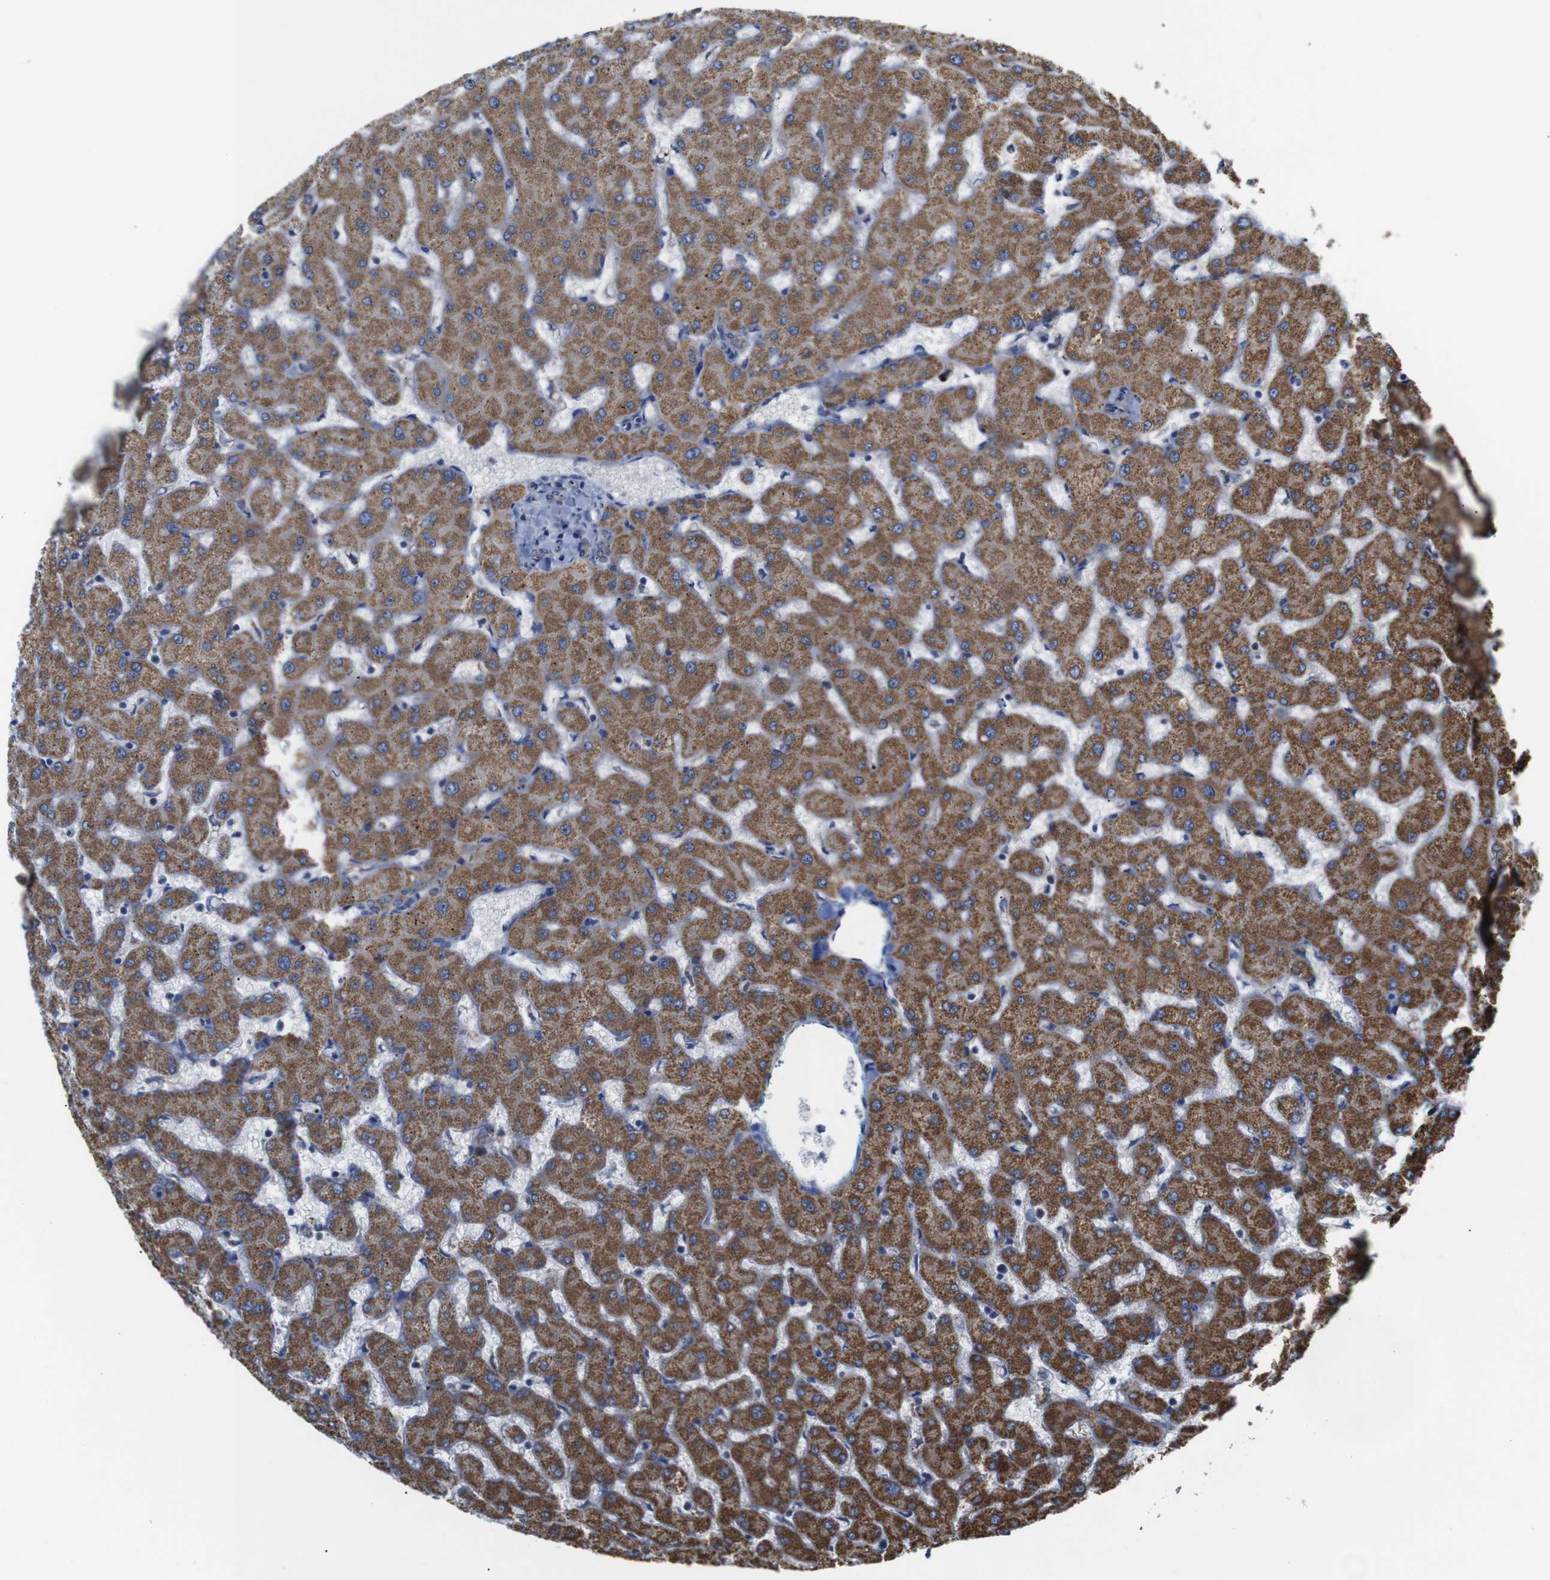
{"staining": {"intensity": "weak", "quantity": ">75%", "location": "cytoplasmic/membranous"}, "tissue": "liver", "cell_type": "Cholangiocytes", "image_type": "normal", "snomed": [{"axis": "morphology", "description": "Normal tissue, NOS"}, {"axis": "topography", "description": "Liver"}], "caption": "DAB immunohistochemical staining of benign liver reveals weak cytoplasmic/membranous protein expression in approximately >75% of cholangiocytes.", "gene": "FAM171B", "patient": {"sex": "female", "age": 63}}